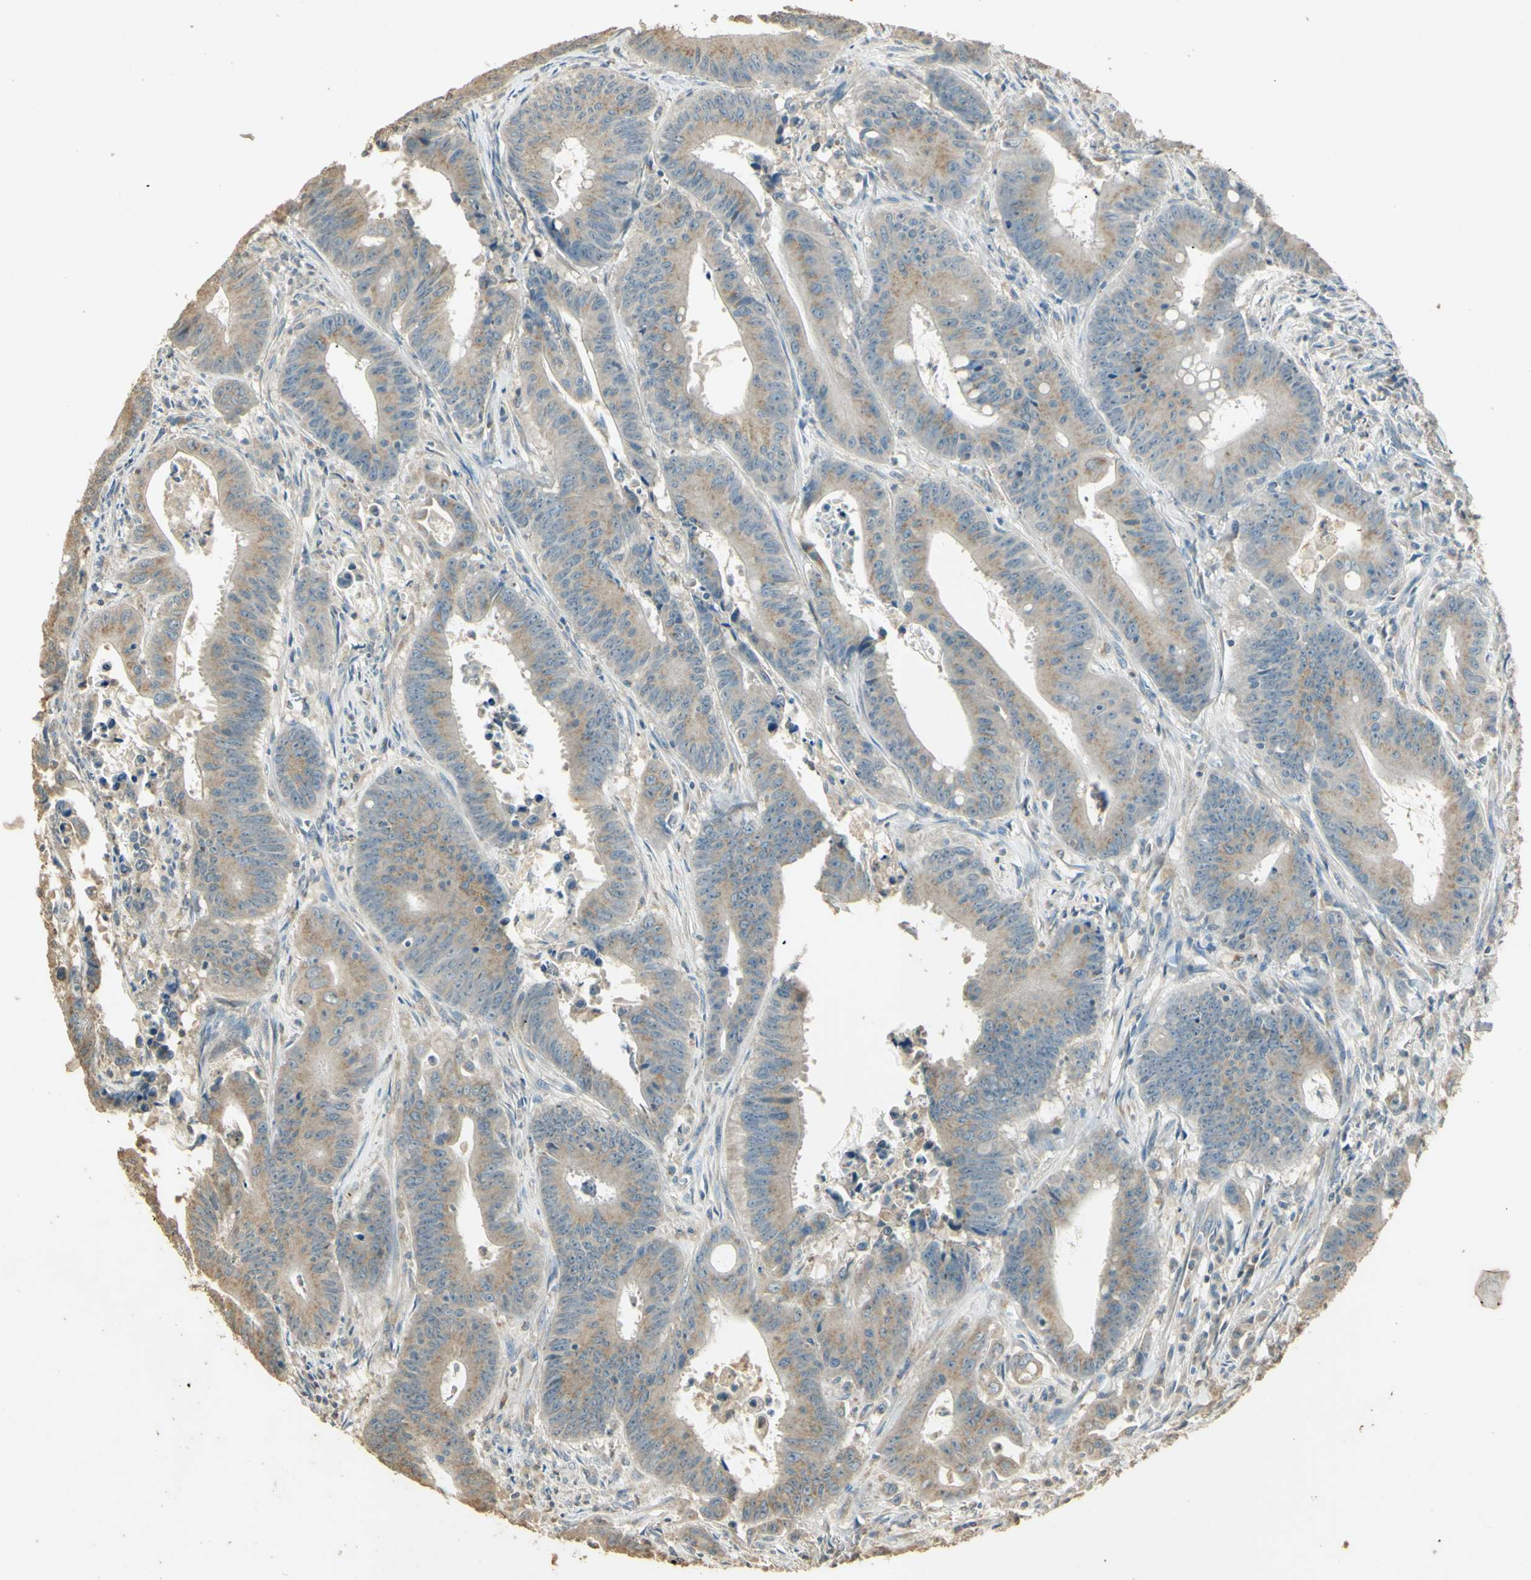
{"staining": {"intensity": "weak", "quantity": ">75%", "location": "cytoplasmic/membranous"}, "tissue": "colorectal cancer", "cell_type": "Tumor cells", "image_type": "cancer", "snomed": [{"axis": "morphology", "description": "Adenocarcinoma, NOS"}, {"axis": "topography", "description": "Colon"}], "caption": "Tumor cells show low levels of weak cytoplasmic/membranous staining in approximately >75% of cells in colorectal cancer (adenocarcinoma). (DAB (3,3'-diaminobenzidine) IHC, brown staining for protein, blue staining for nuclei).", "gene": "UXS1", "patient": {"sex": "male", "age": 45}}